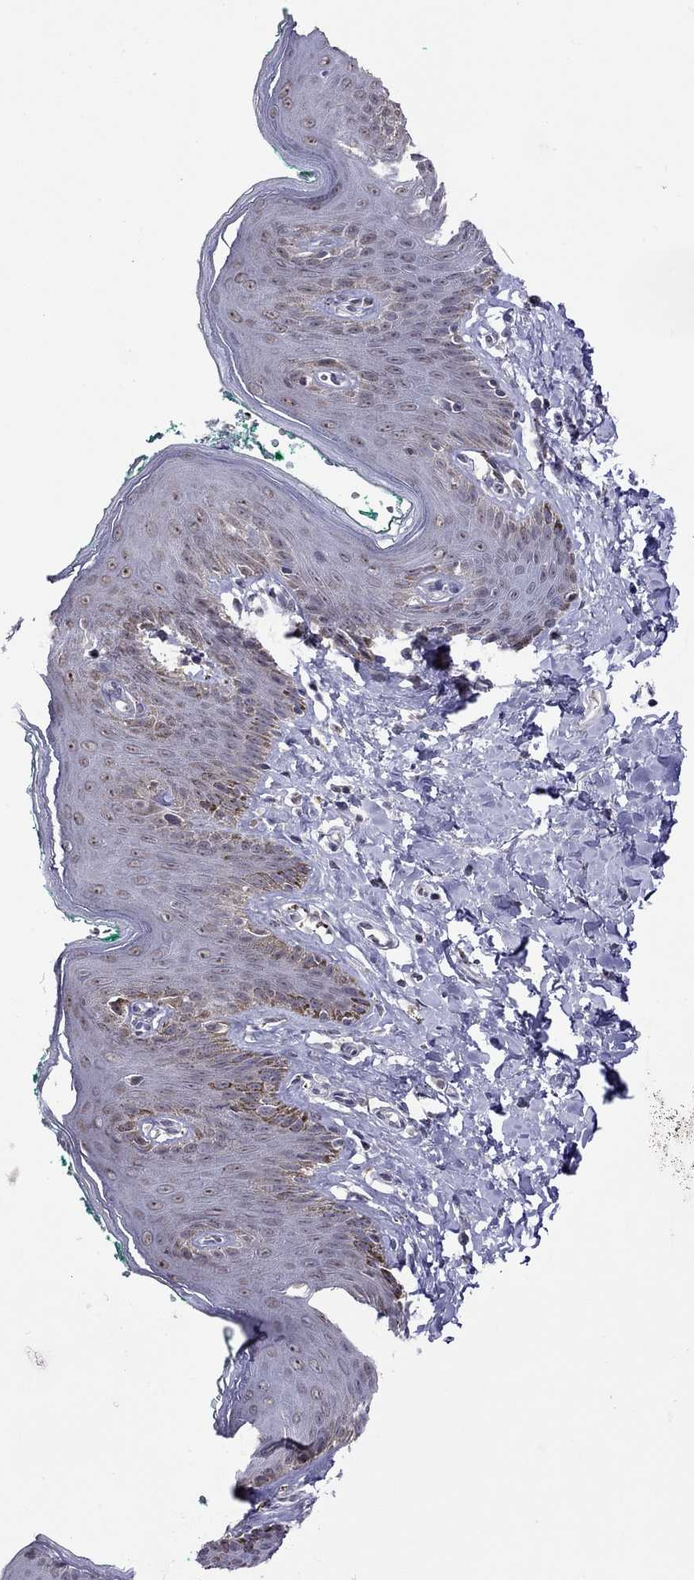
{"staining": {"intensity": "weak", "quantity": "25%-75%", "location": "nuclear"}, "tissue": "skin", "cell_type": "Epidermal cells", "image_type": "normal", "snomed": [{"axis": "morphology", "description": "Normal tissue, NOS"}, {"axis": "topography", "description": "Vulva"}], "caption": "Epidermal cells display low levels of weak nuclear positivity in about 25%-75% of cells in normal skin.", "gene": "HES5", "patient": {"sex": "female", "age": 66}}